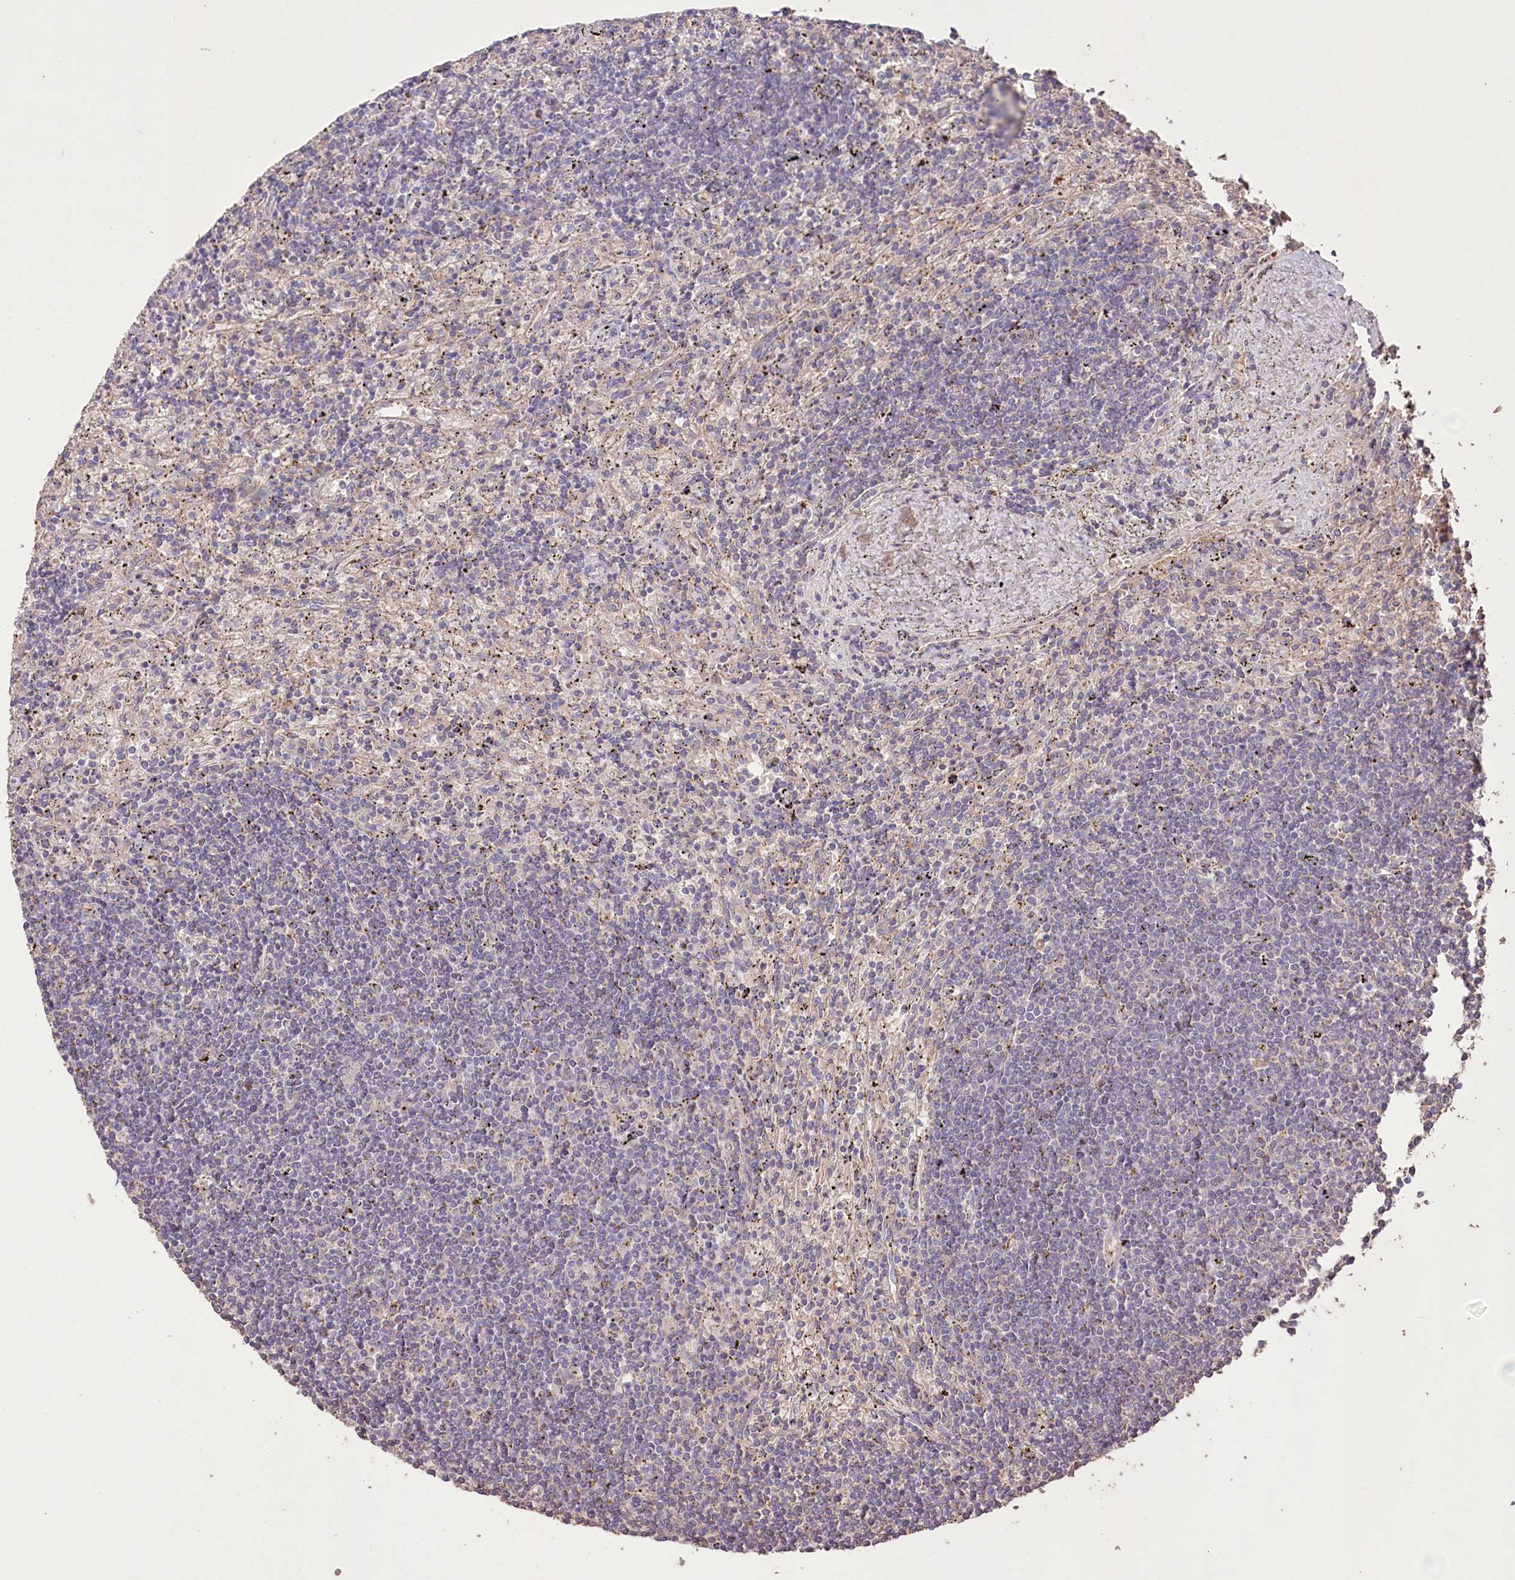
{"staining": {"intensity": "negative", "quantity": "none", "location": "none"}, "tissue": "lymphoma", "cell_type": "Tumor cells", "image_type": "cancer", "snomed": [{"axis": "morphology", "description": "Malignant lymphoma, non-Hodgkin's type, Low grade"}, {"axis": "topography", "description": "Spleen"}], "caption": "Tumor cells show no significant staining in low-grade malignant lymphoma, non-Hodgkin's type.", "gene": "PRSS53", "patient": {"sex": "male", "age": 76}}